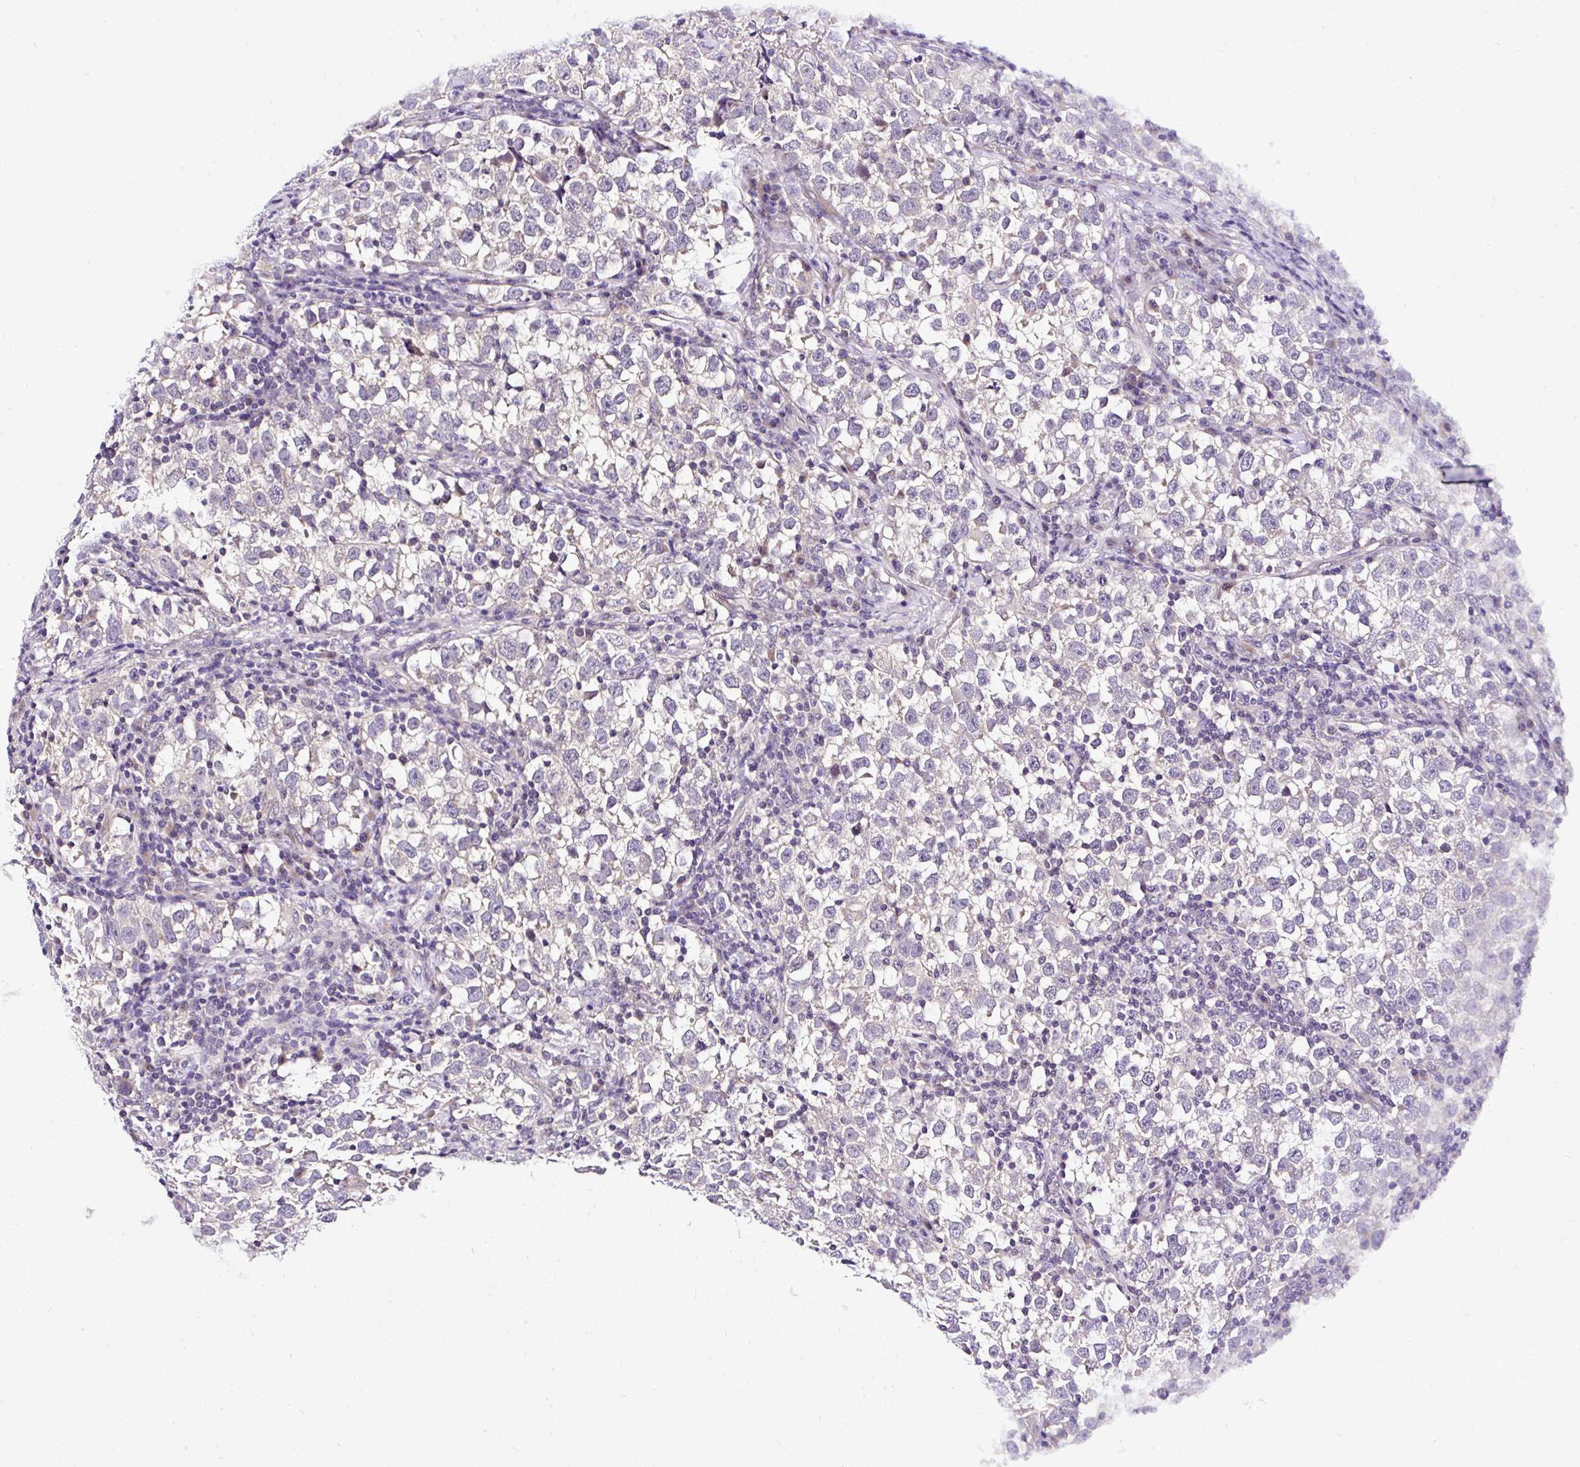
{"staining": {"intensity": "negative", "quantity": "none", "location": "none"}, "tissue": "testis cancer", "cell_type": "Tumor cells", "image_type": "cancer", "snomed": [{"axis": "morphology", "description": "Normal tissue, NOS"}, {"axis": "morphology", "description": "Seminoma, NOS"}, {"axis": "topography", "description": "Testis"}], "caption": "A high-resolution micrograph shows immunohistochemistry (IHC) staining of testis seminoma, which reveals no significant expression in tumor cells.", "gene": "DEPDC5", "patient": {"sex": "male", "age": 43}}